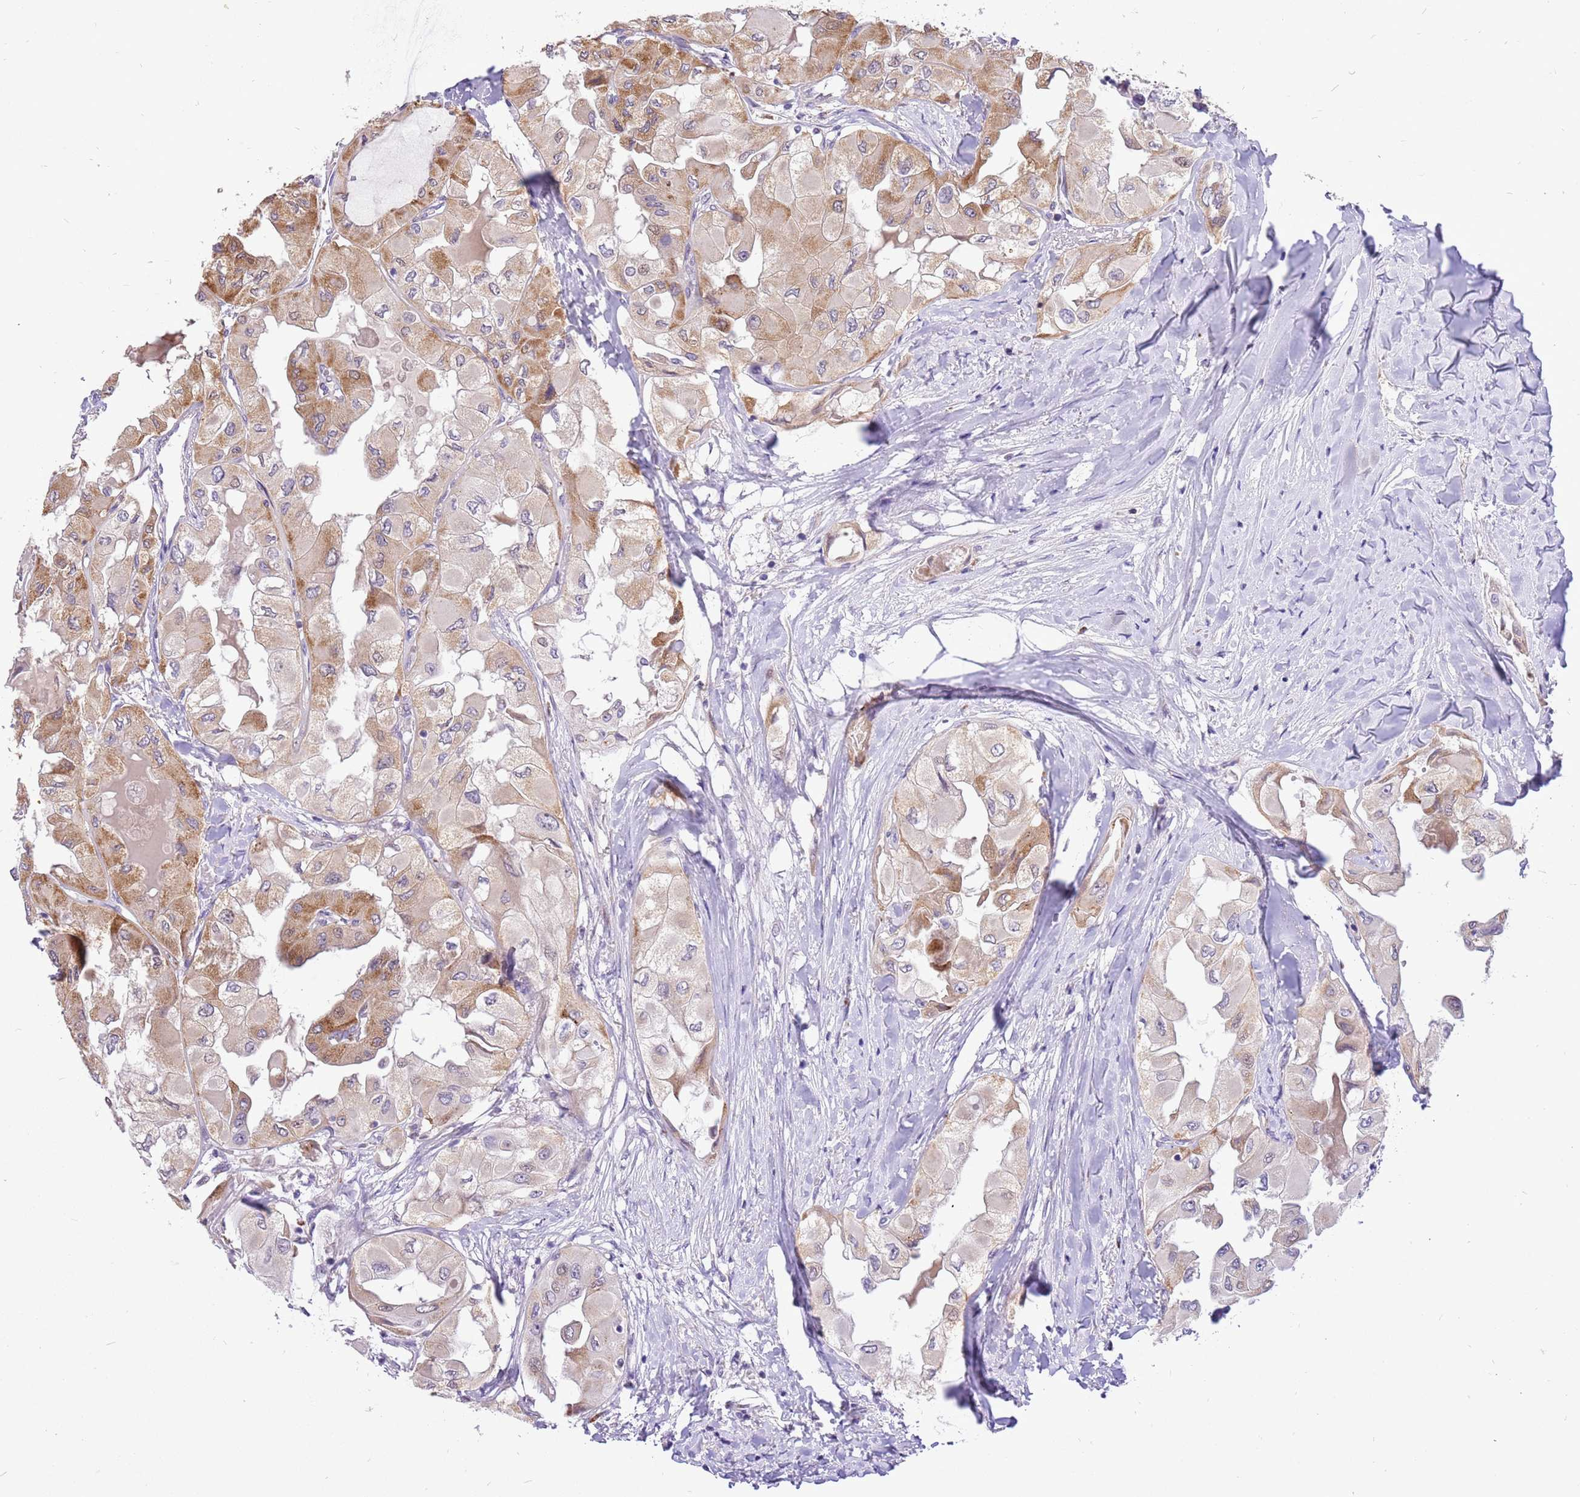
{"staining": {"intensity": "moderate", "quantity": "25%-75%", "location": "cytoplasmic/membranous"}, "tissue": "thyroid cancer", "cell_type": "Tumor cells", "image_type": "cancer", "snomed": [{"axis": "morphology", "description": "Normal tissue, NOS"}, {"axis": "morphology", "description": "Papillary adenocarcinoma, NOS"}, {"axis": "topography", "description": "Thyroid gland"}], "caption": "Immunohistochemistry image of thyroid cancer (papillary adenocarcinoma) stained for a protein (brown), which demonstrates medium levels of moderate cytoplasmic/membranous expression in approximately 25%-75% of tumor cells.", "gene": "COX17", "patient": {"sex": "female", "age": 59}}